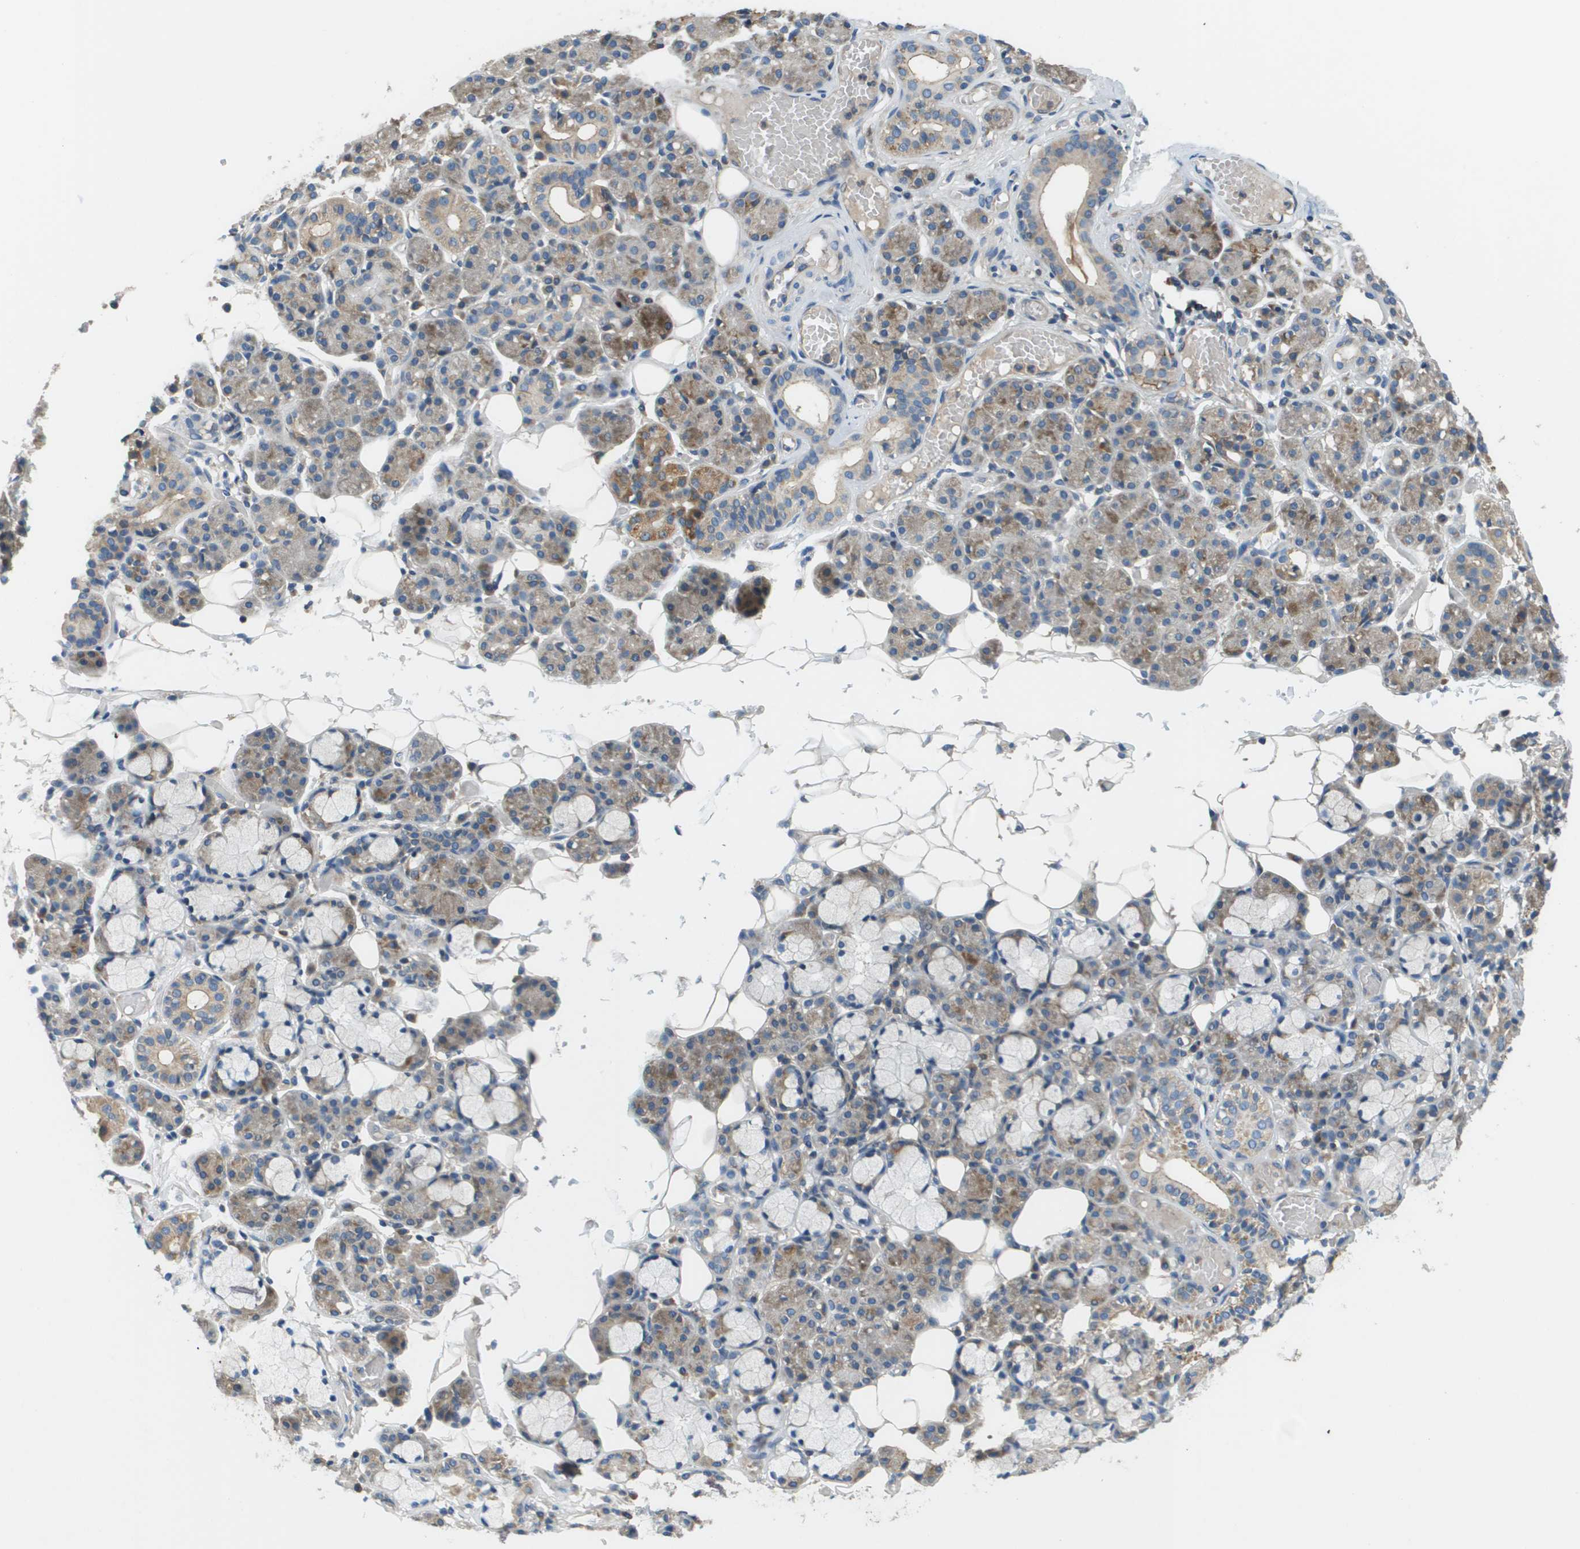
{"staining": {"intensity": "weak", "quantity": "25%-75%", "location": "cytoplasmic/membranous"}, "tissue": "salivary gland", "cell_type": "Glandular cells", "image_type": "normal", "snomed": [{"axis": "morphology", "description": "Normal tissue, NOS"}, {"axis": "topography", "description": "Salivary gland"}], "caption": "DAB immunohistochemical staining of normal salivary gland reveals weak cytoplasmic/membranous protein expression in approximately 25%-75% of glandular cells. (IHC, brightfield microscopy, high magnification).", "gene": "SAMSN1", "patient": {"sex": "male", "age": 63}}